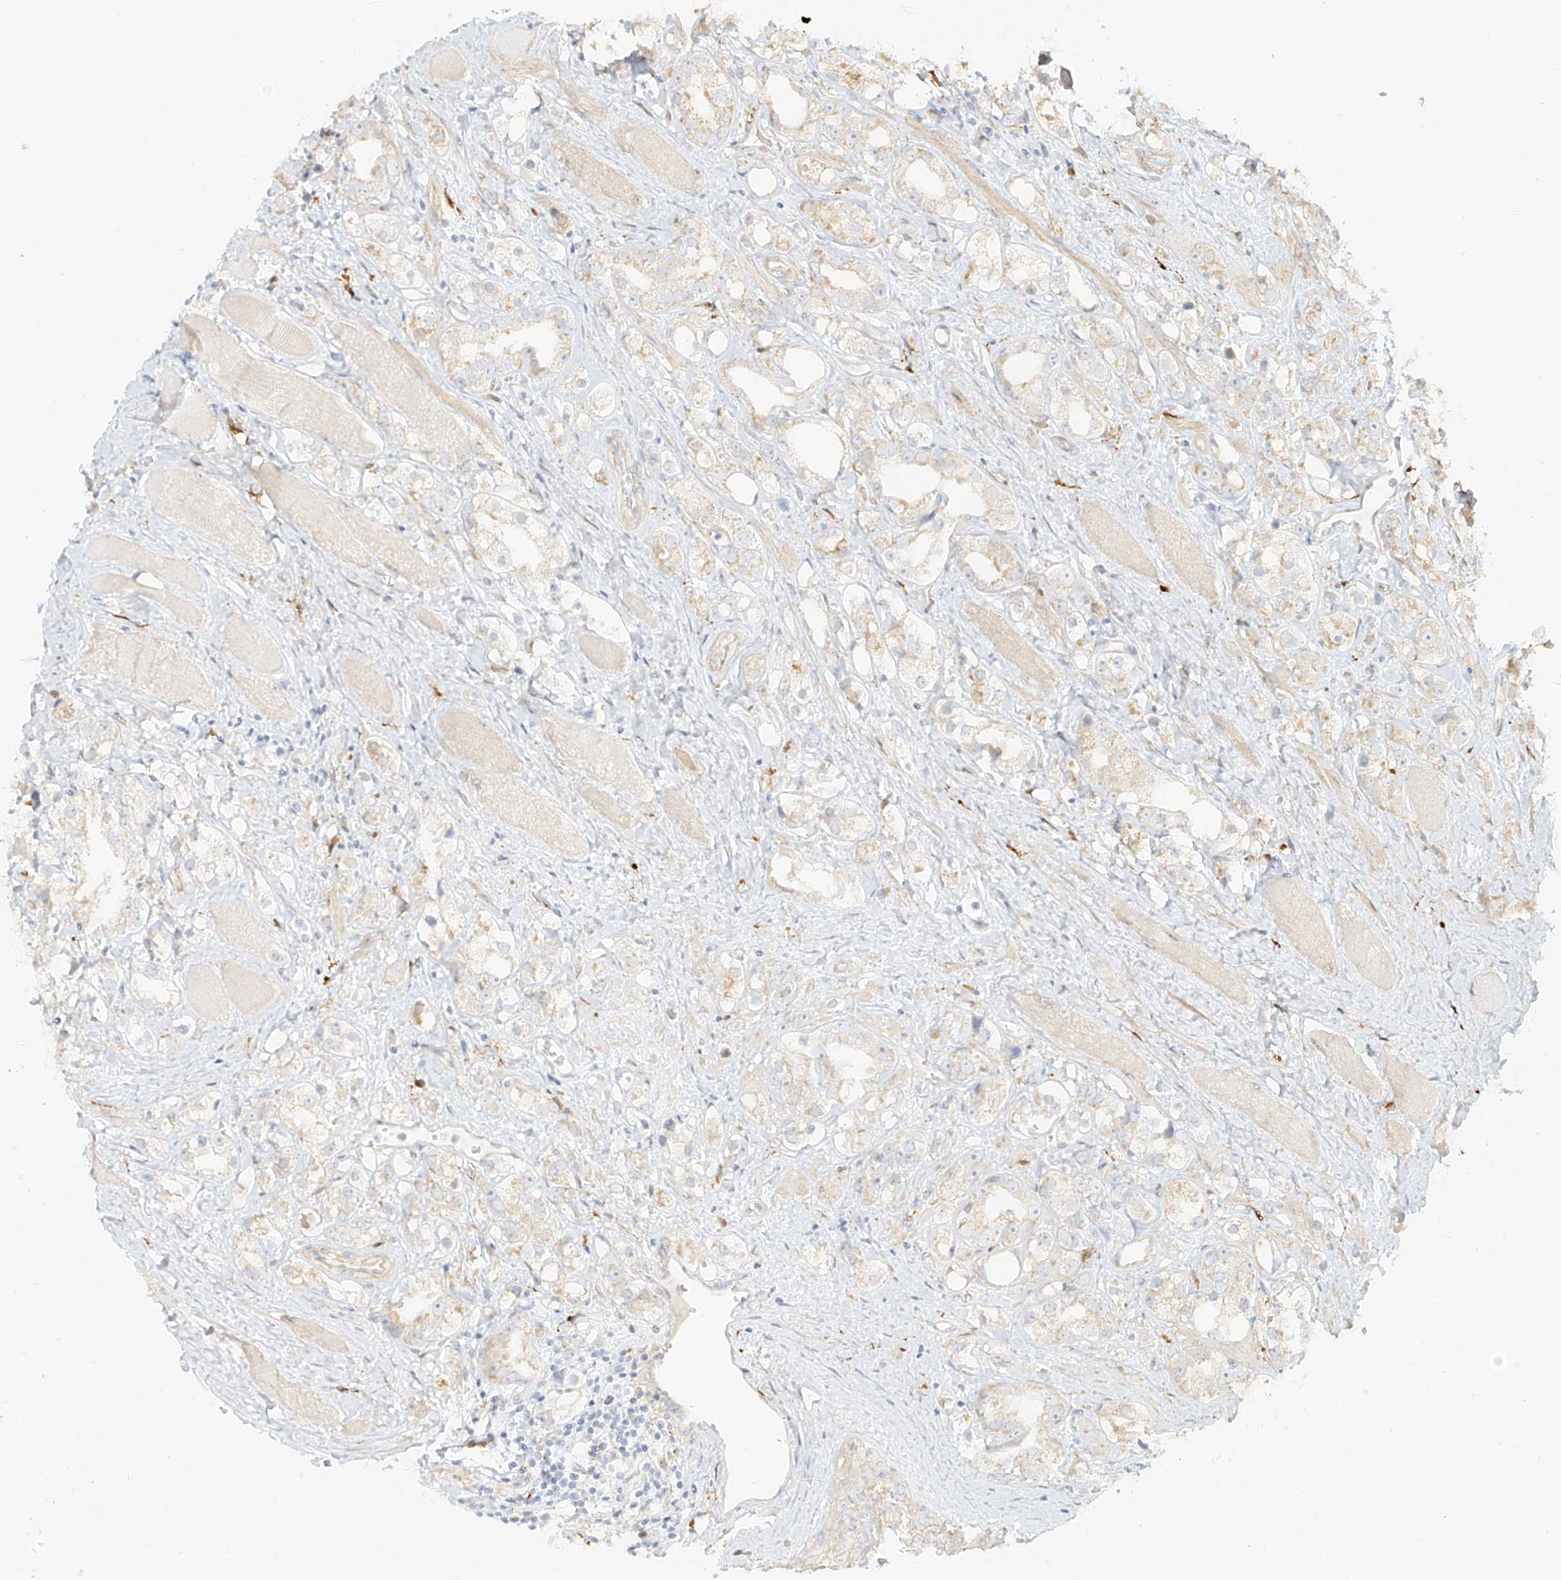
{"staining": {"intensity": "negative", "quantity": "none", "location": "none"}, "tissue": "prostate cancer", "cell_type": "Tumor cells", "image_type": "cancer", "snomed": [{"axis": "morphology", "description": "Adenocarcinoma, NOS"}, {"axis": "topography", "description": "Prostate"}], "caption": "Immunohistochemistry (IHC) of adenocarcinoma (prostate) exhibits no expression in tumor cells. (Brightfield microscopy of DAB (3,3'-diaminobenzidine) immunohistochemistry at high magnification).", "gene": "UPK1B", "patient": {"sex": "male", "age": 79}}